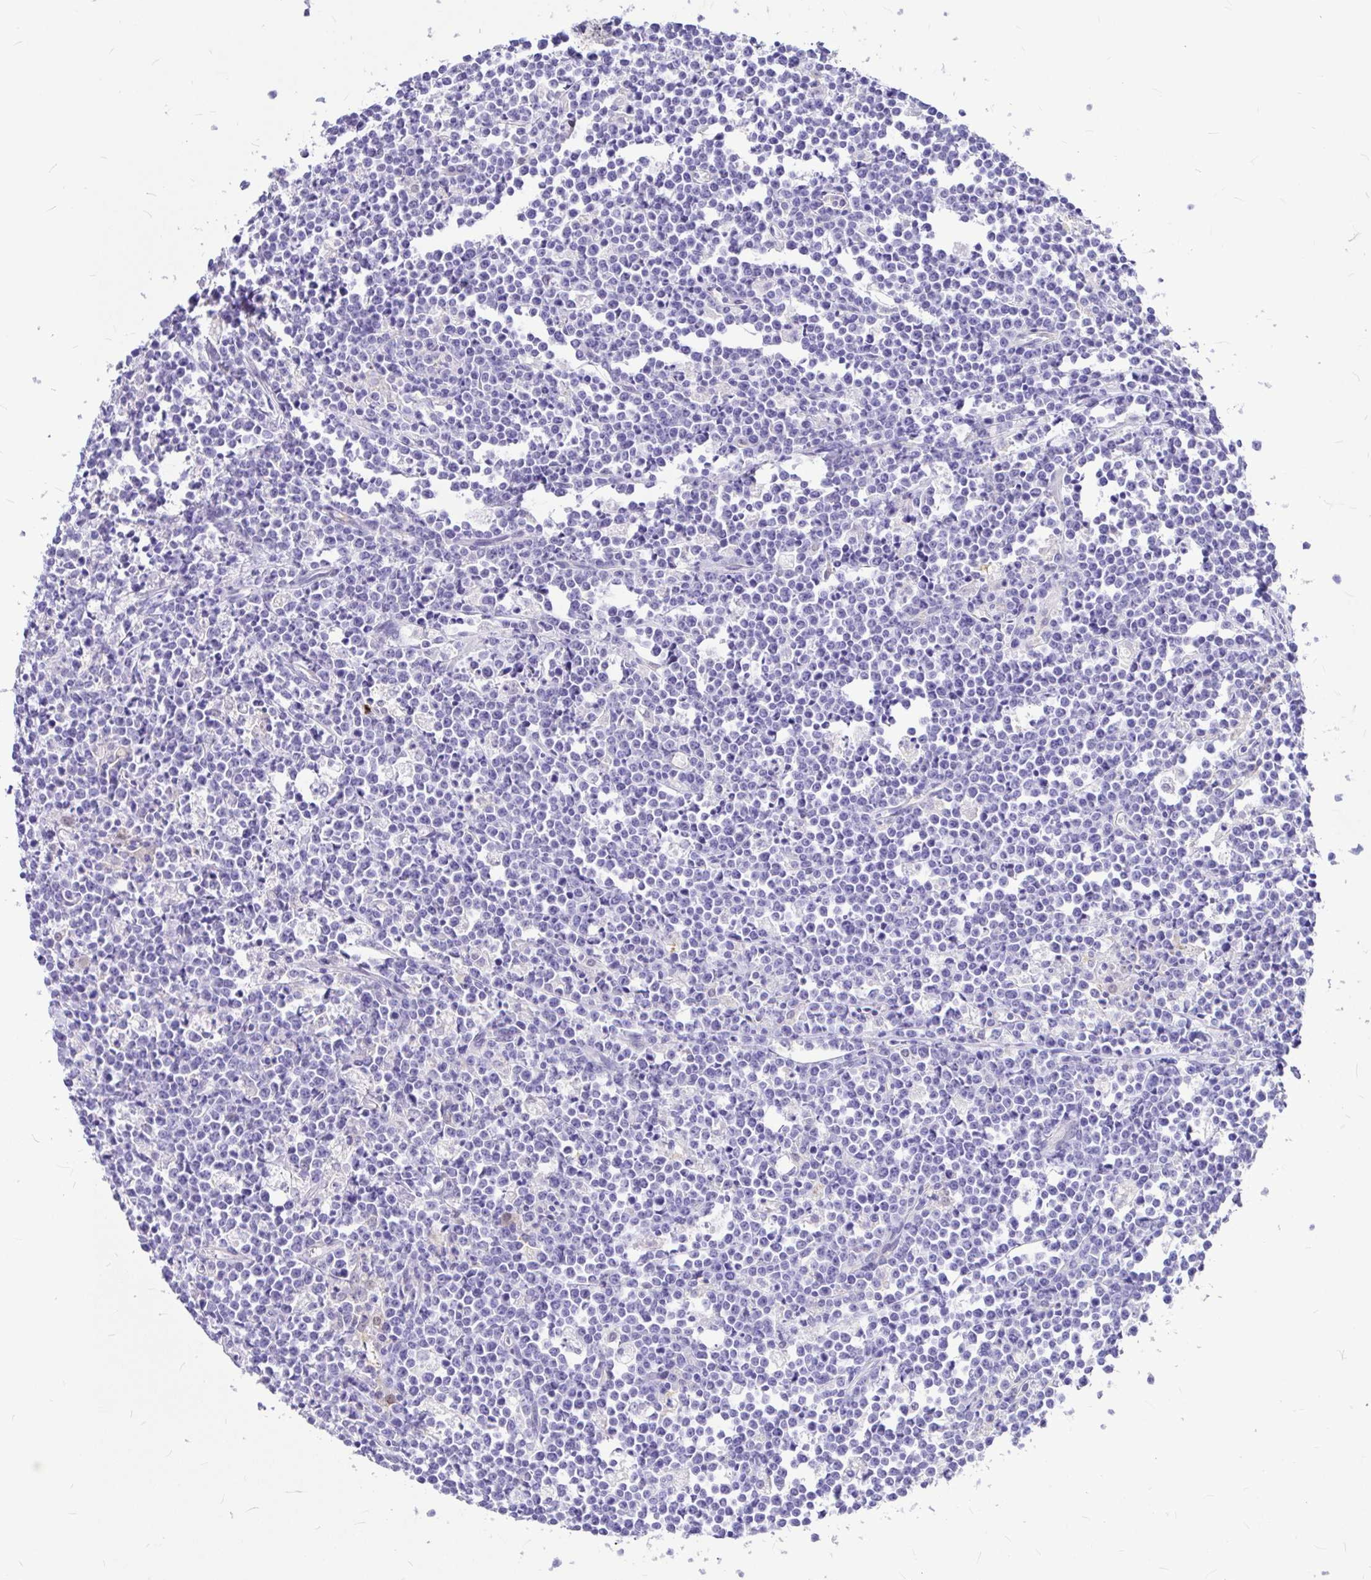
{"staining": {"intensity": "negative", "quantity": "none", "location": "none"}, "tissue": "lymphoma", "cell_type": "Tumor cells", "image_type": "cancer", "snomed": [{"axis": "morphology", "description": "Malignant lymphoma, non-Hodgkin's type, High grade"}, {"axis": "topography", "description": "Small intestine"}], "caption": "High magnification brightfield microscopy of lymphoma stained with DAB (3,3'-diaminobenzidine) (brown) and counterstained with hematoxylin (blue): tumor cells show no significant expression.", "gene": "CLEC1B", "patient": {"sex": "female", "age": 56}}